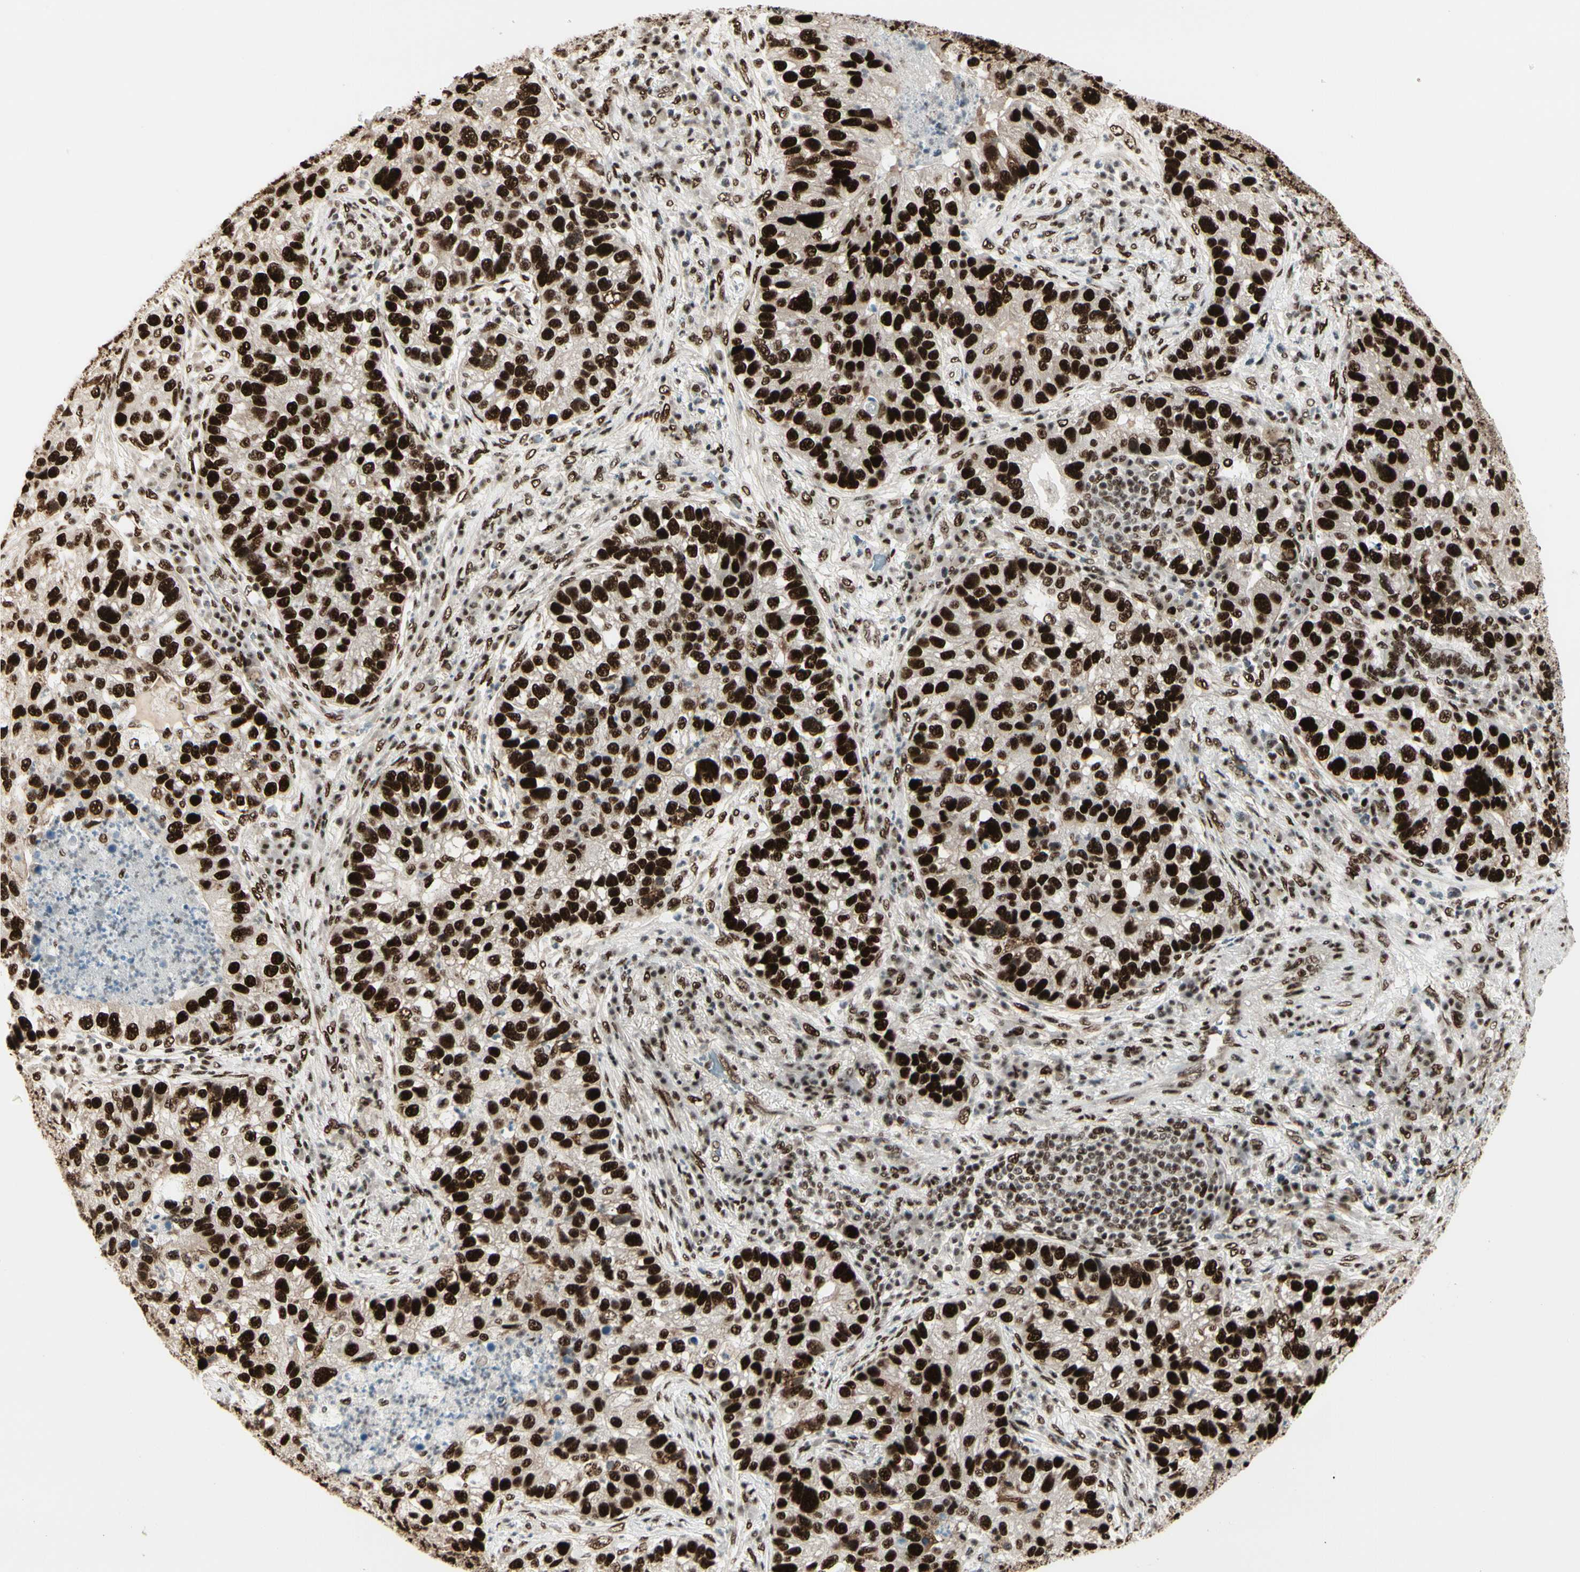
{"staining": {"intensity": "strong", "quantity": ">75%", "location": "nuclear"}, "tissue": "lung cancer", "cell_type": "Tumor cells", "image_type": "cancer", "snomed": [{"axis": "morphology", "description": "Normal tissue, NOS"}, {"axis": "morphology", "description": "Adenocarcinoma, NOS"}, {"axis": "topography", "description": "Bronchus"}, {"axis": "topography", "description": "Lung"}], "caption": "Brown immunohistochemical staining in human lung cancer reveals strong nuclear staining in approximately >75% of tumor cells. (DAB (3,3'-diaminobenzidine) = brown stain, brightfield microscopy at high magnification).", "gene": "HEXIM1", "patient": {"sex": "male", "age": 54}}